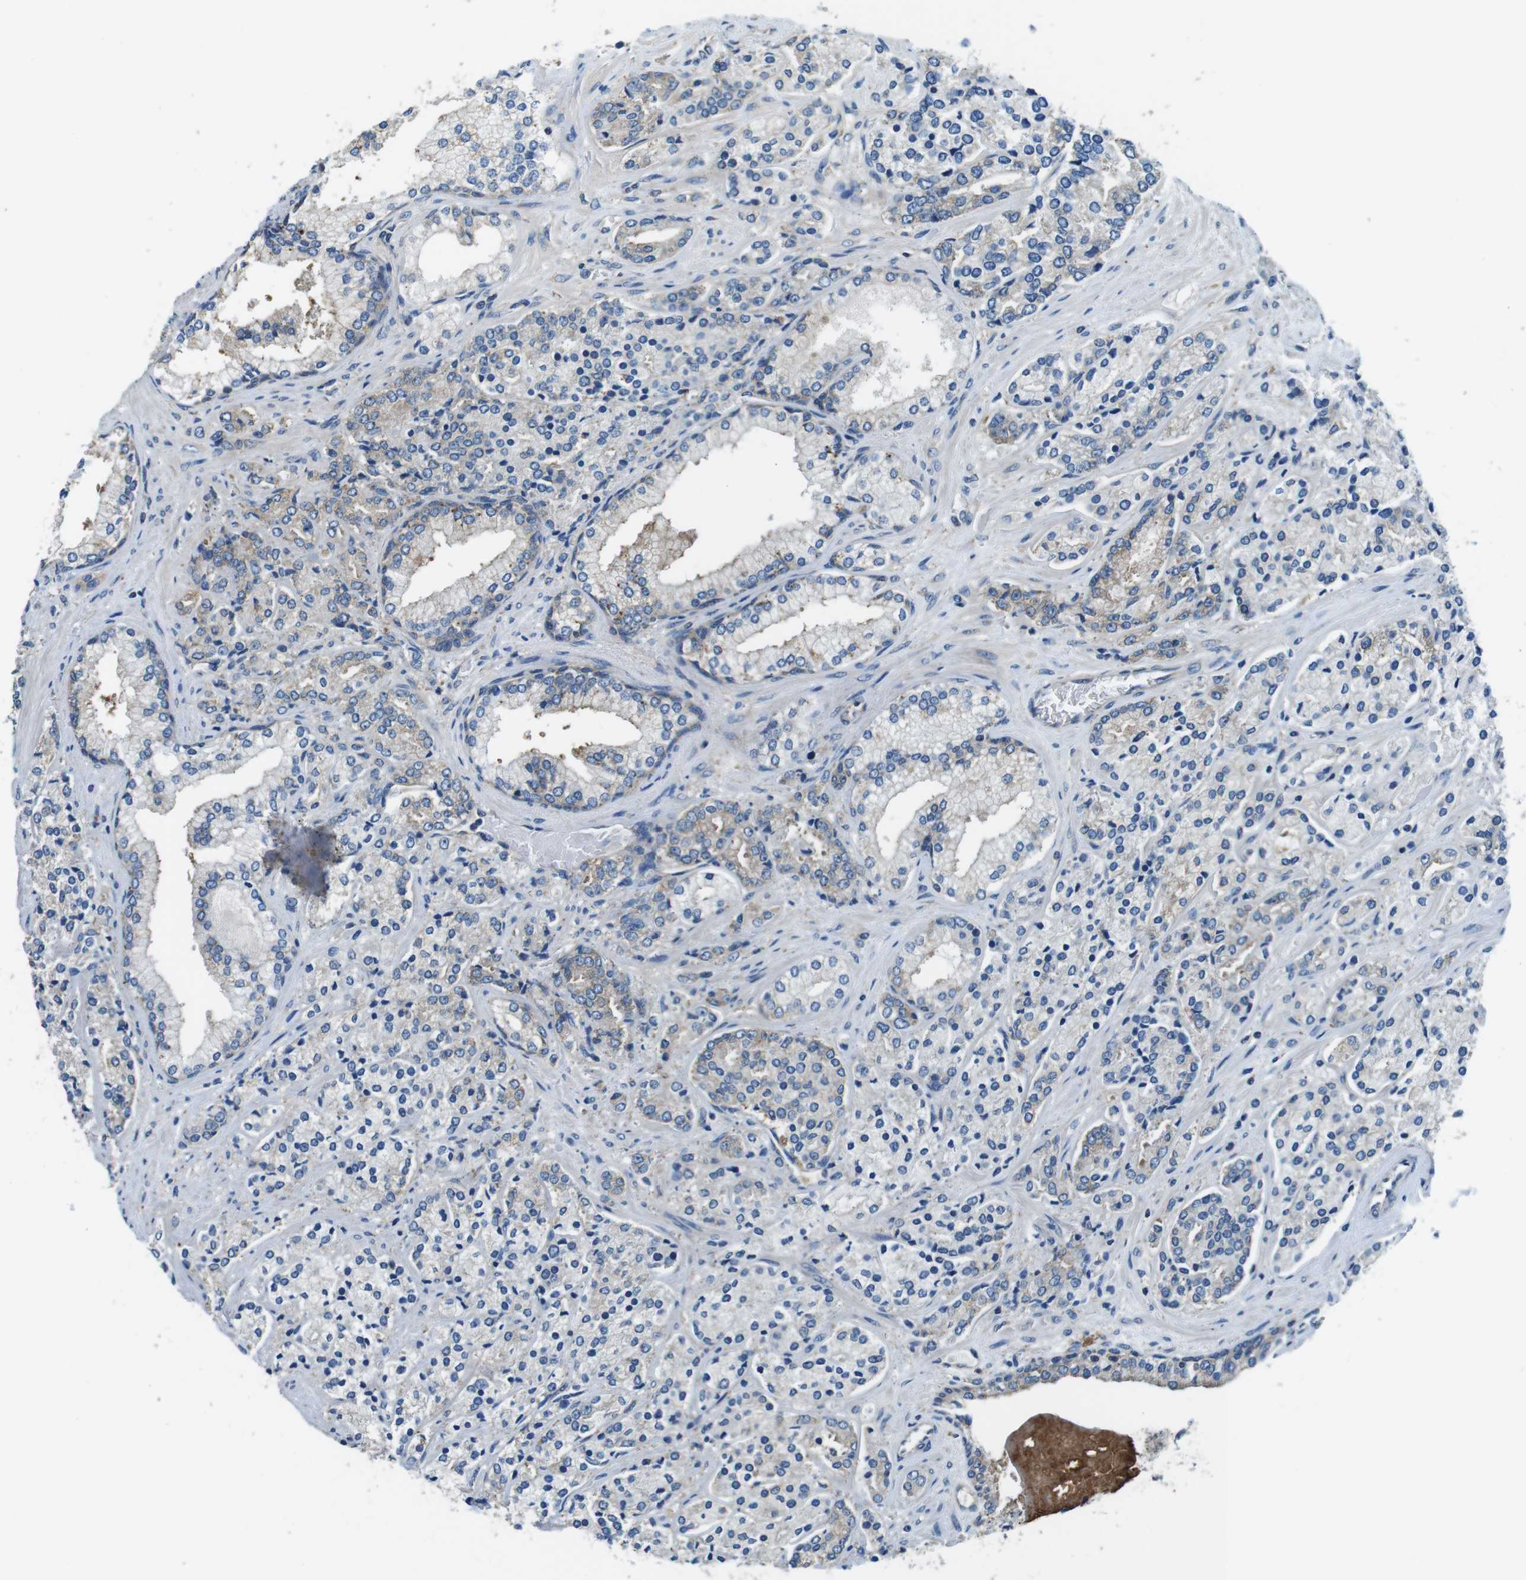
{"staining": {"intensity": "weak", "quantity": "25%-75%", "location": "cytoplasmic/membranous"}, "tissue": "prostate cancer", "cell_type": "Tumor cells", "image_type": "cancer", "snomed": [{"axis": "morphology", "description": "Adenocarcinoma, High grade"}, {"axis": "topography", "description": "Prostate"}], "caption": "Human prostate high-grade adenocarcinoma stained for a protein (brown) reveals weak cytoplasmic/membranous positive expression in about 25%-75% of tumor cells.", "gene": "DENND4C", "patient": {"sex": "male", "age": 71}}